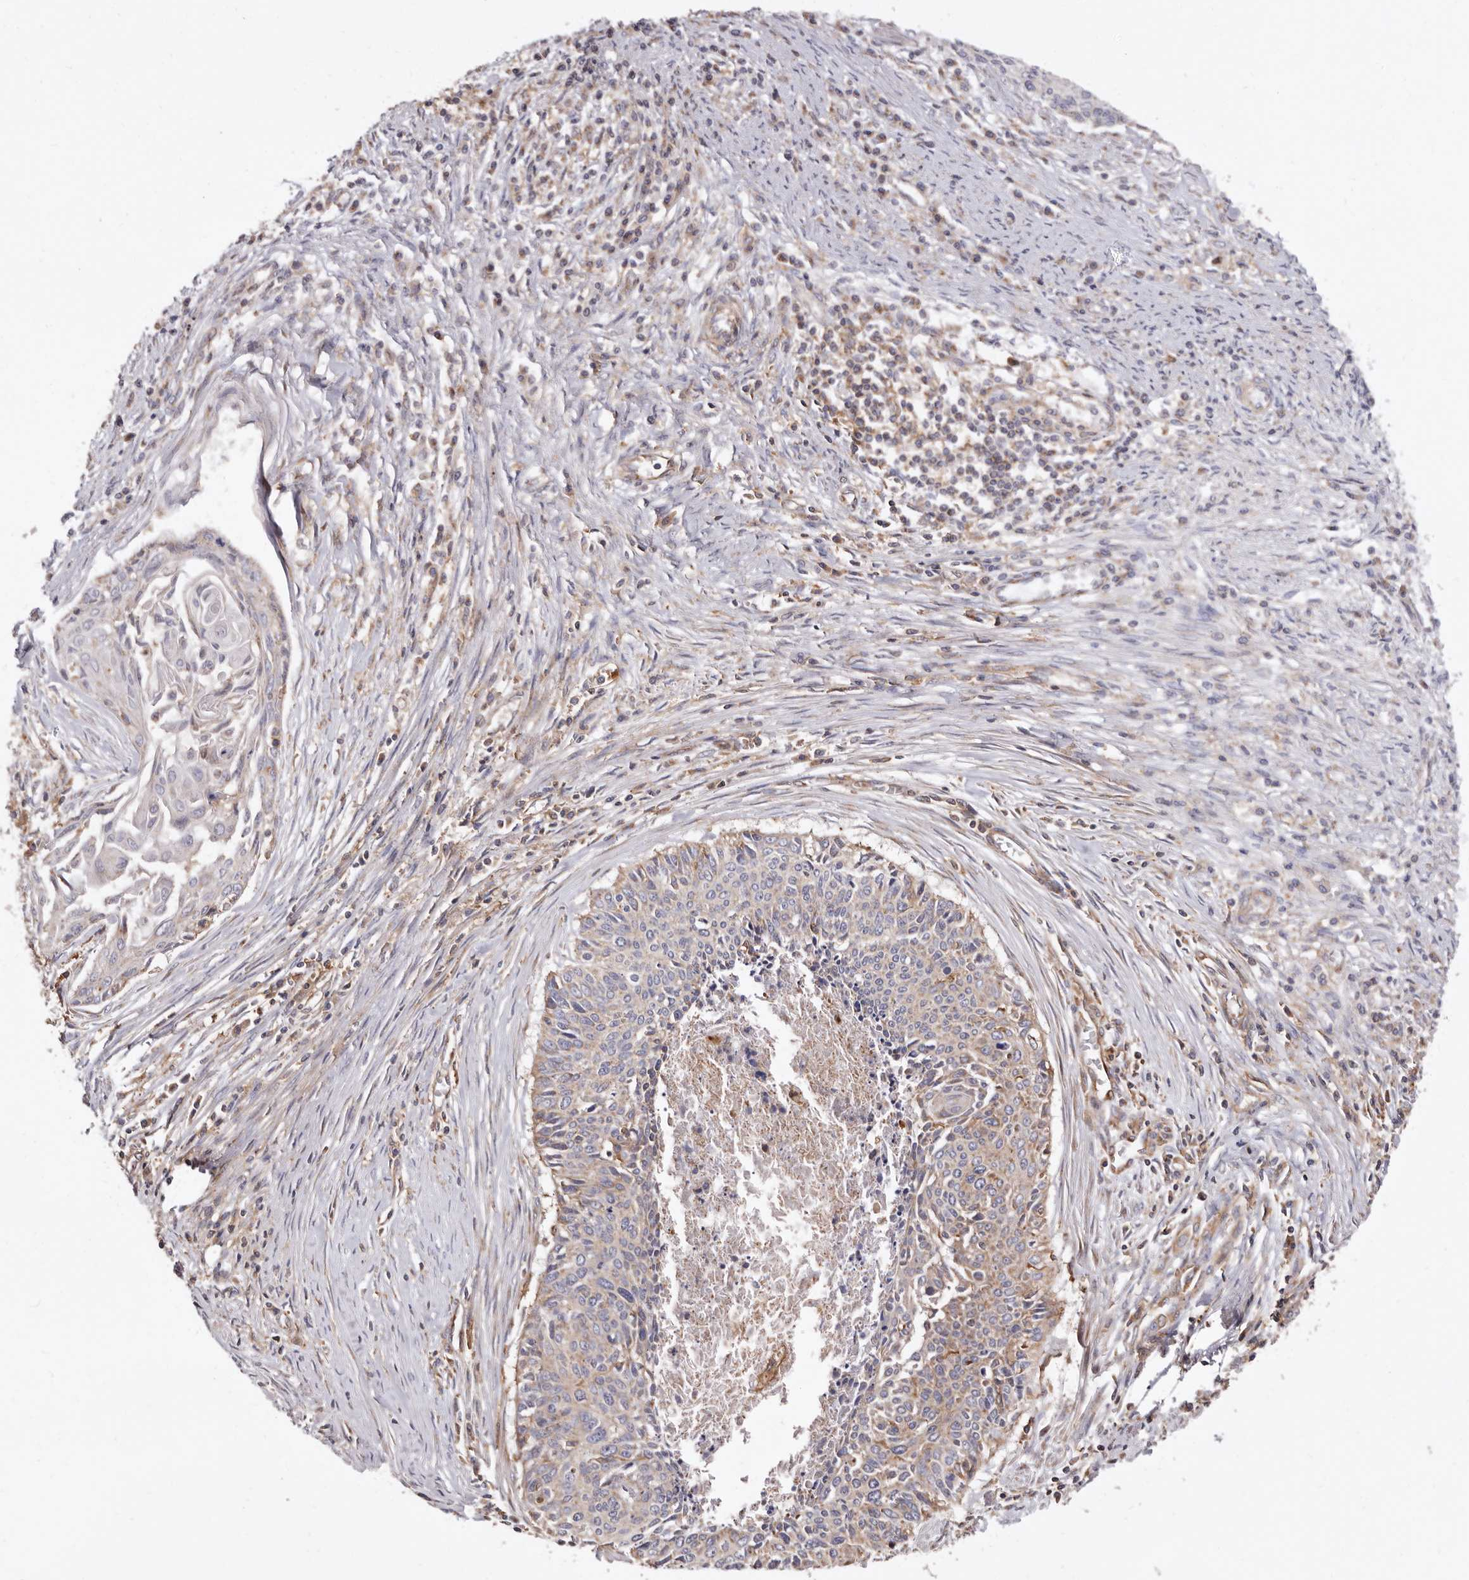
{"staining": {"intensity": "weak", "quantity": "<25%", "location": "cytoplasmic/membranous"}, "tissue": "cervical cancer", "cell_type": "Tumor cells", "image_type": "cancer", "snomed": [{"axis": "morphology", "description": "Squamous cell carcinoma, NOS"}, {"axis": "topography", "description": "Cervix"}], "caption": "Immunohistochemical staining of cervical cancer (squamous cell carcinoma) shows no significant expression in tumor cells.", "gene": "COQ8B", "patient": {"sex": "female", "age": 55}}